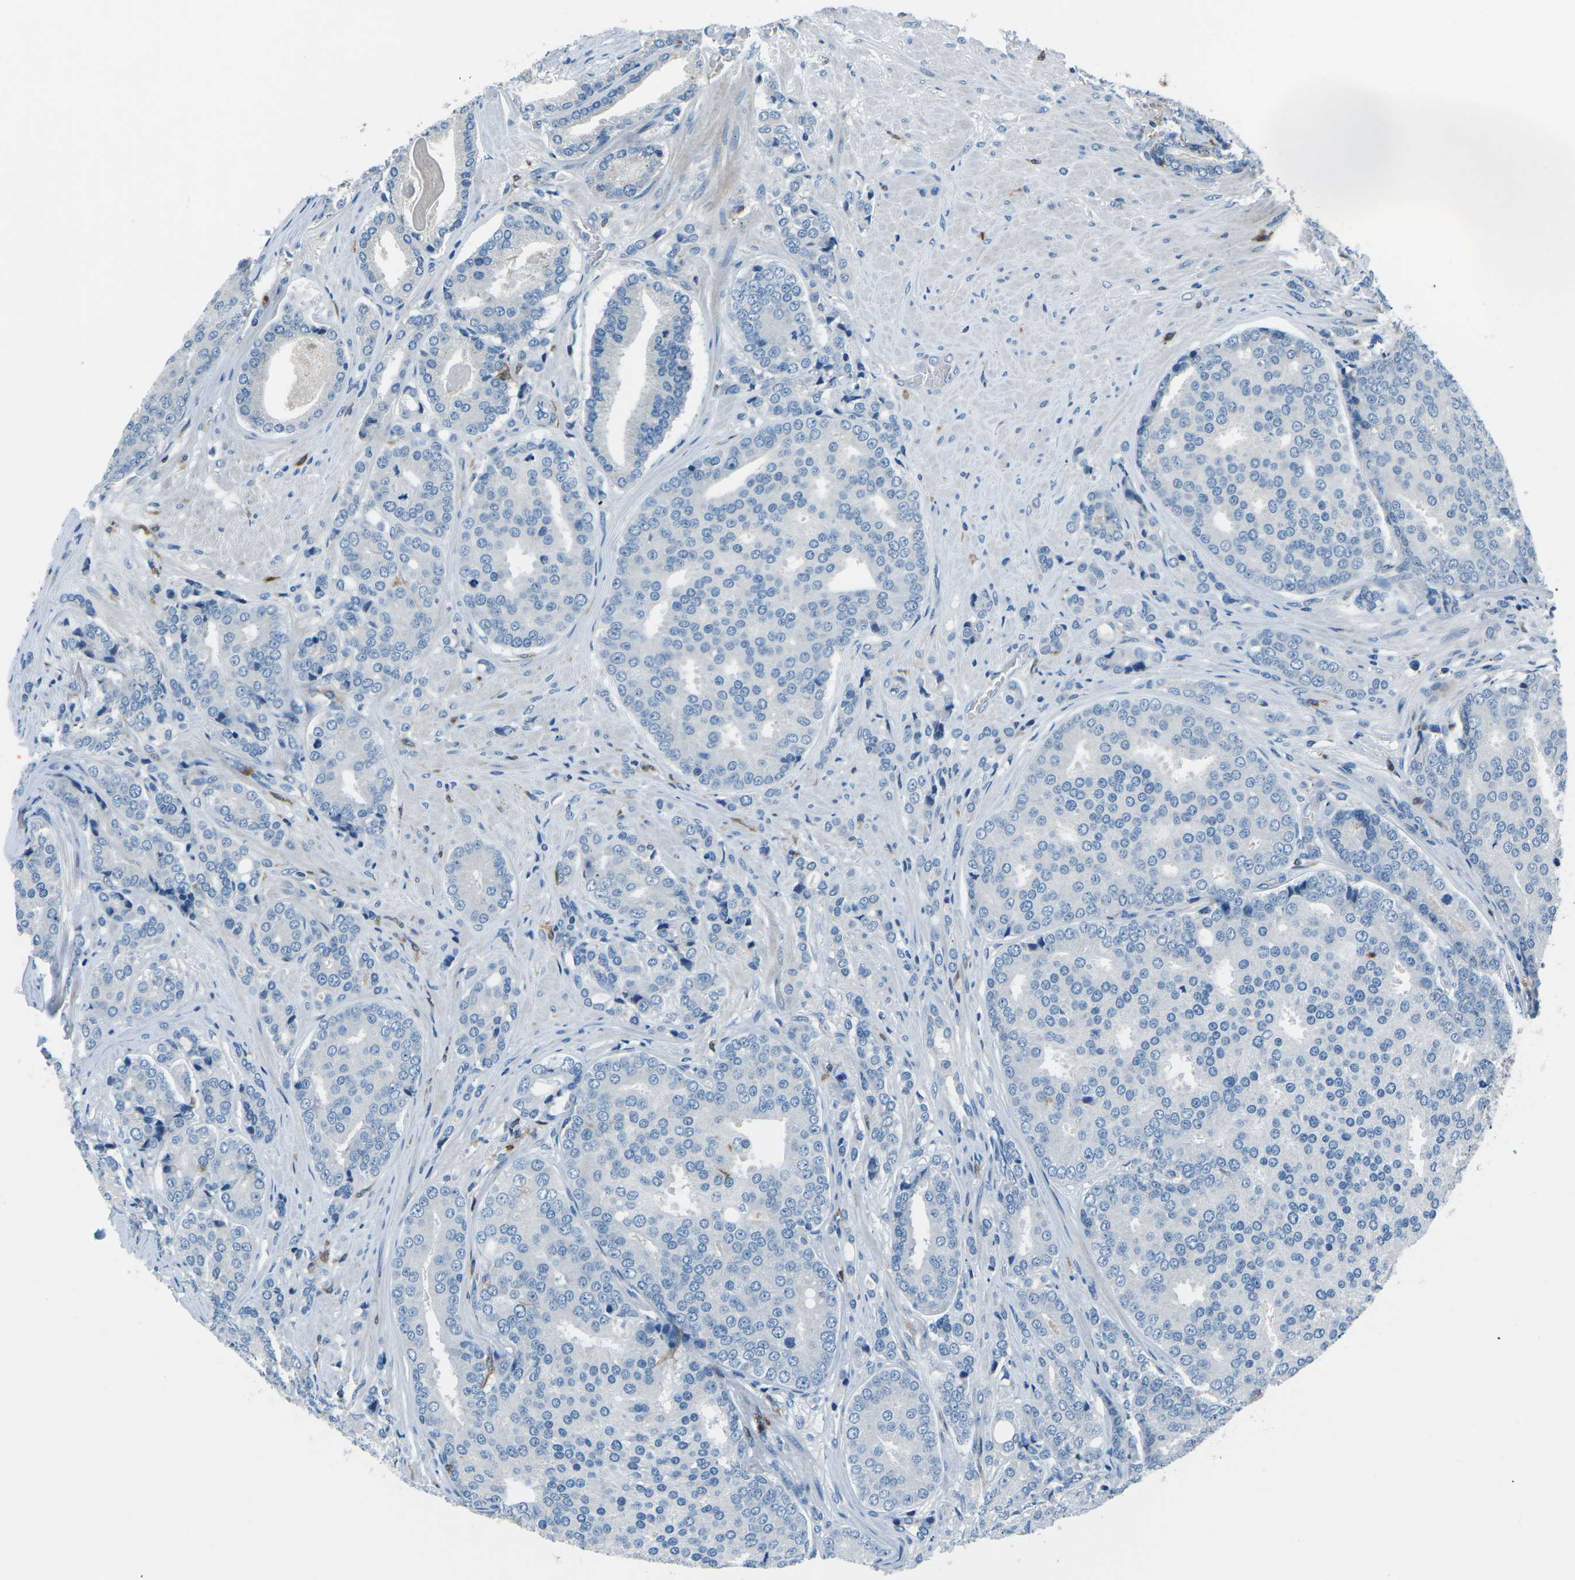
{"staining": {"intensity": "negative", "quantity": "none", "location": "none"}, "tissue": "prostate cancer", "cell_type": "Tumor cells", "image_type": "cancer", "snomed": [{"axis": "morphology", "description": "Adenocarcinoma, High grade"}, {"axis": "topography", "description": "Prostate"}], "caption": "There is no significant positivity in tumor cells of prostate adenocarcinoma (high-grade).", "gene": "CD1D", "patient": {"sex": "male", "age": 50}}